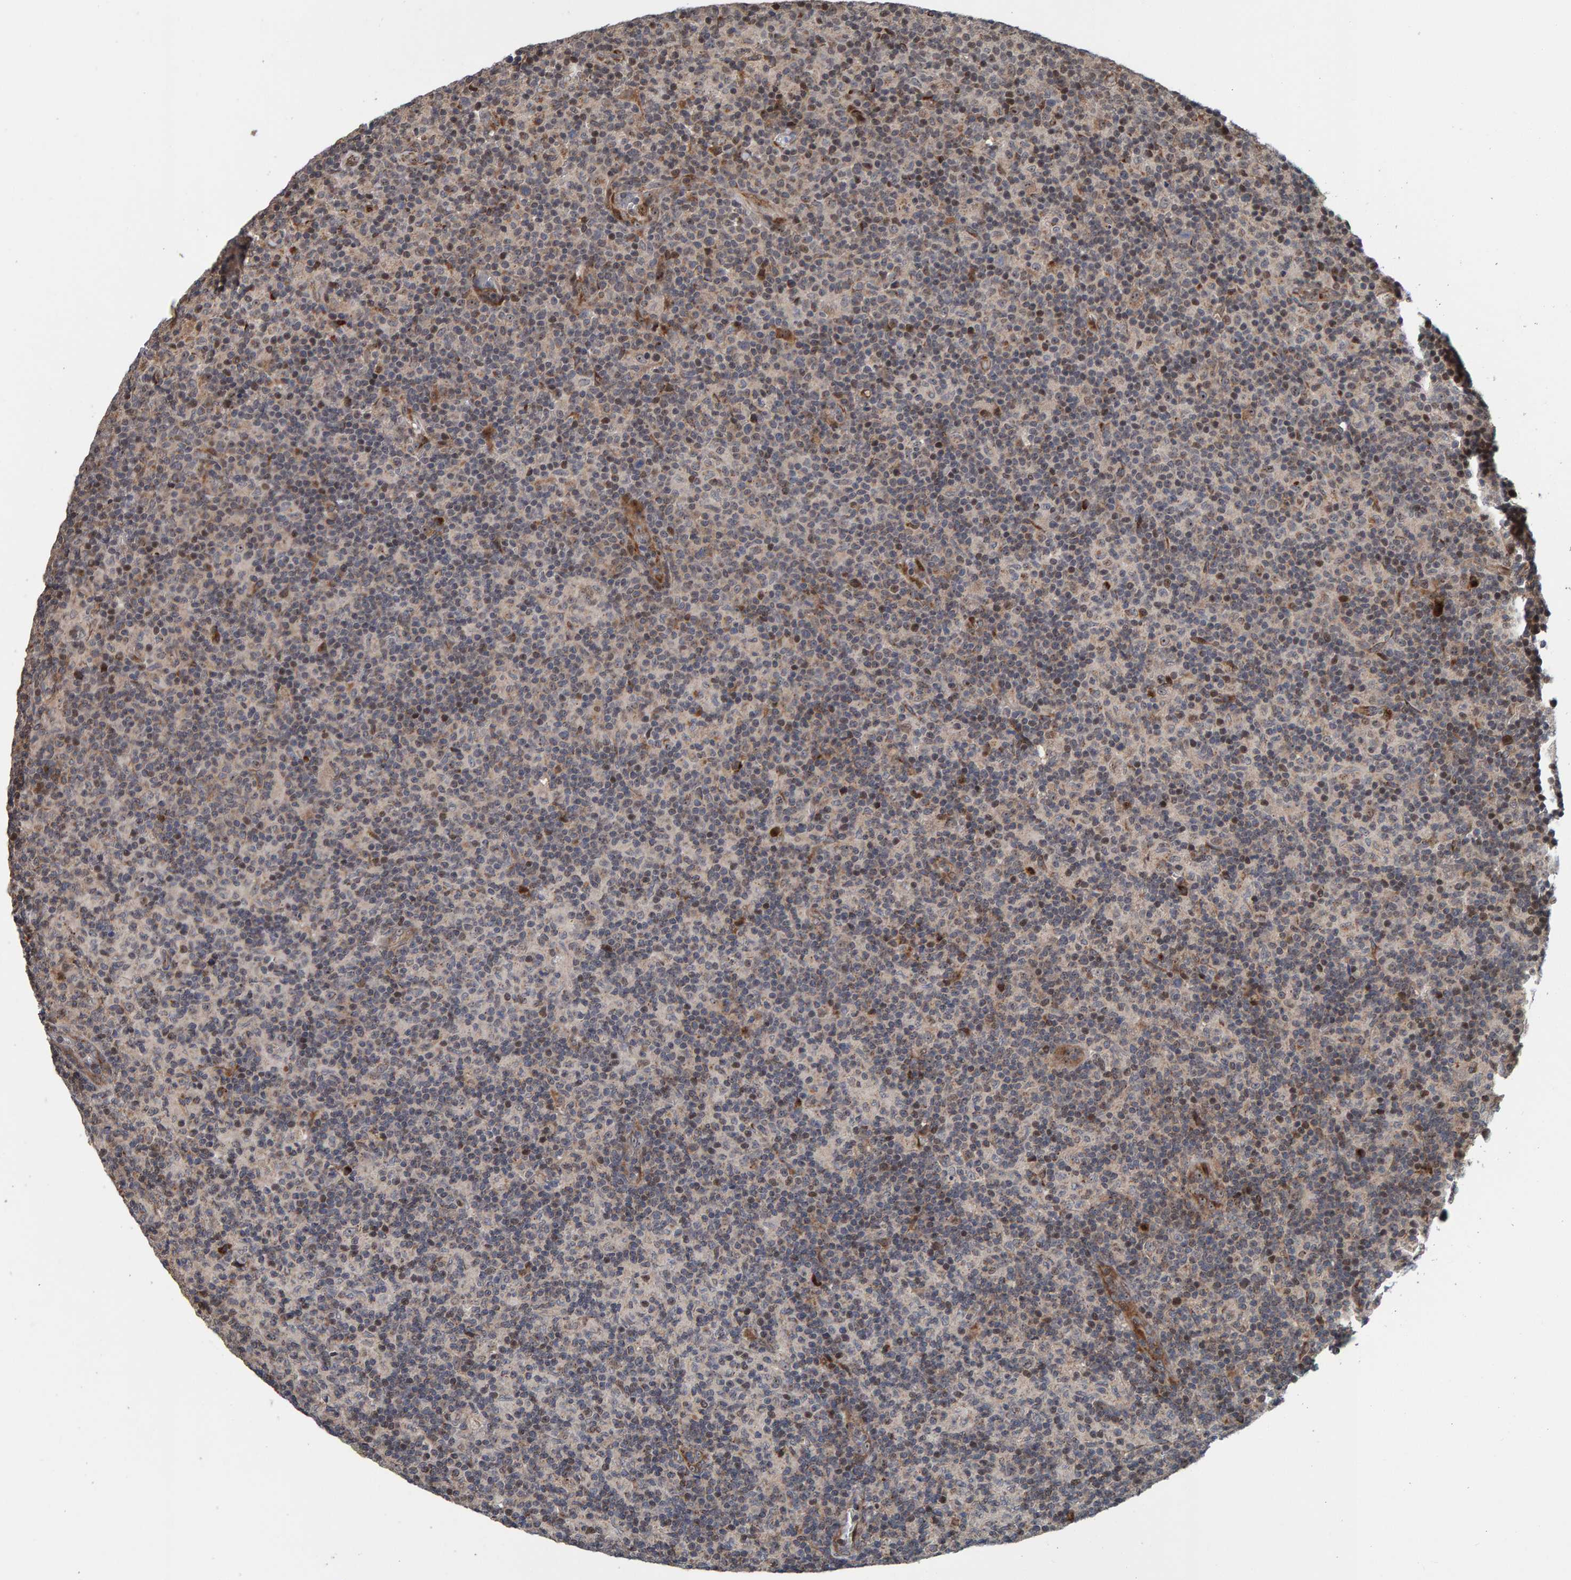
{"staining": {"intensity": "negative", "quantity": "none", "location": "none"}, "tissue": "lymph node", "cell_type": "Germinal center cells", "image_type": "normal", "snomed": [{"axis": "morphology", "description": "Normal tissue, NOS"}, {"axis": "morphology", "description": "Inflammation, NOS"}, {"axis": "topography", "description": "Lymph node"}], "caption": "Immunohistochemistry photomicrograph of benign human lymph node stained for a protein (brown), which reveals no expression in germinal center cells. (Stains: DAB immunohistochemistry with hematoxylin counter stain, Microscopy: brightfield microscopy at high magnification).", "gene": "CCDC25", "patient": {"sex": "male", "age": 55}}